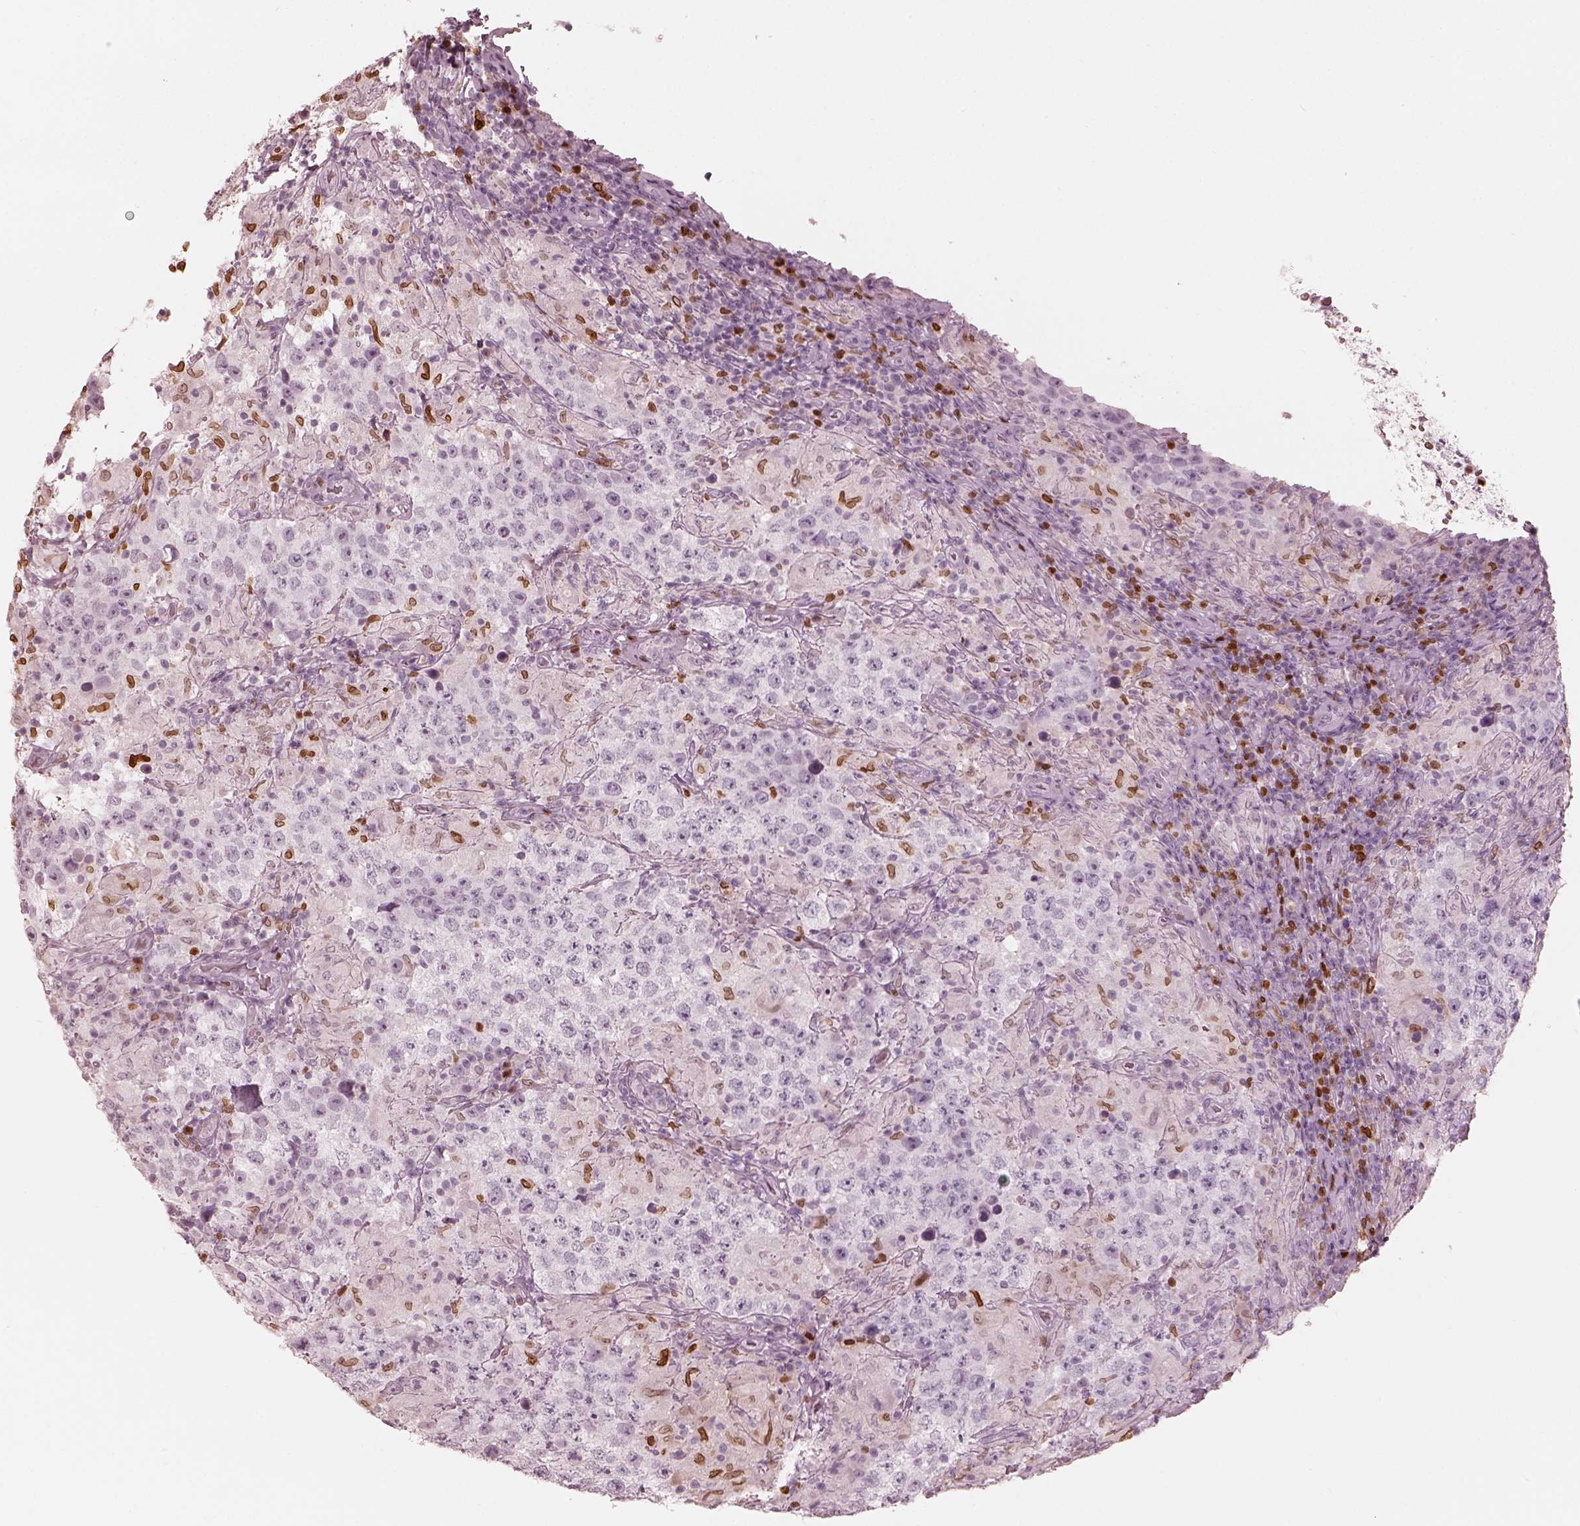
{"staining": {"intensity": "negative", "quantity": "none", "location": "none"}, "tissue": "testis cancer", "cell_type": "Tumor cells", "image_type": "cancer", "snomed": [{"axis": "morphology", "description": "Seminoma, NOS"}, {"axis": "morphology", "description": "Carcinoma, Embryonal, NOS"}, {"axis": "topography", "description": "Testis"}], "caption": "Tumor cells show no significant expression in seminoma (testis). (DAB IHC, high magnification).", "gene": "ALOX5", "patient": {"sex": "male", "age": 41}}